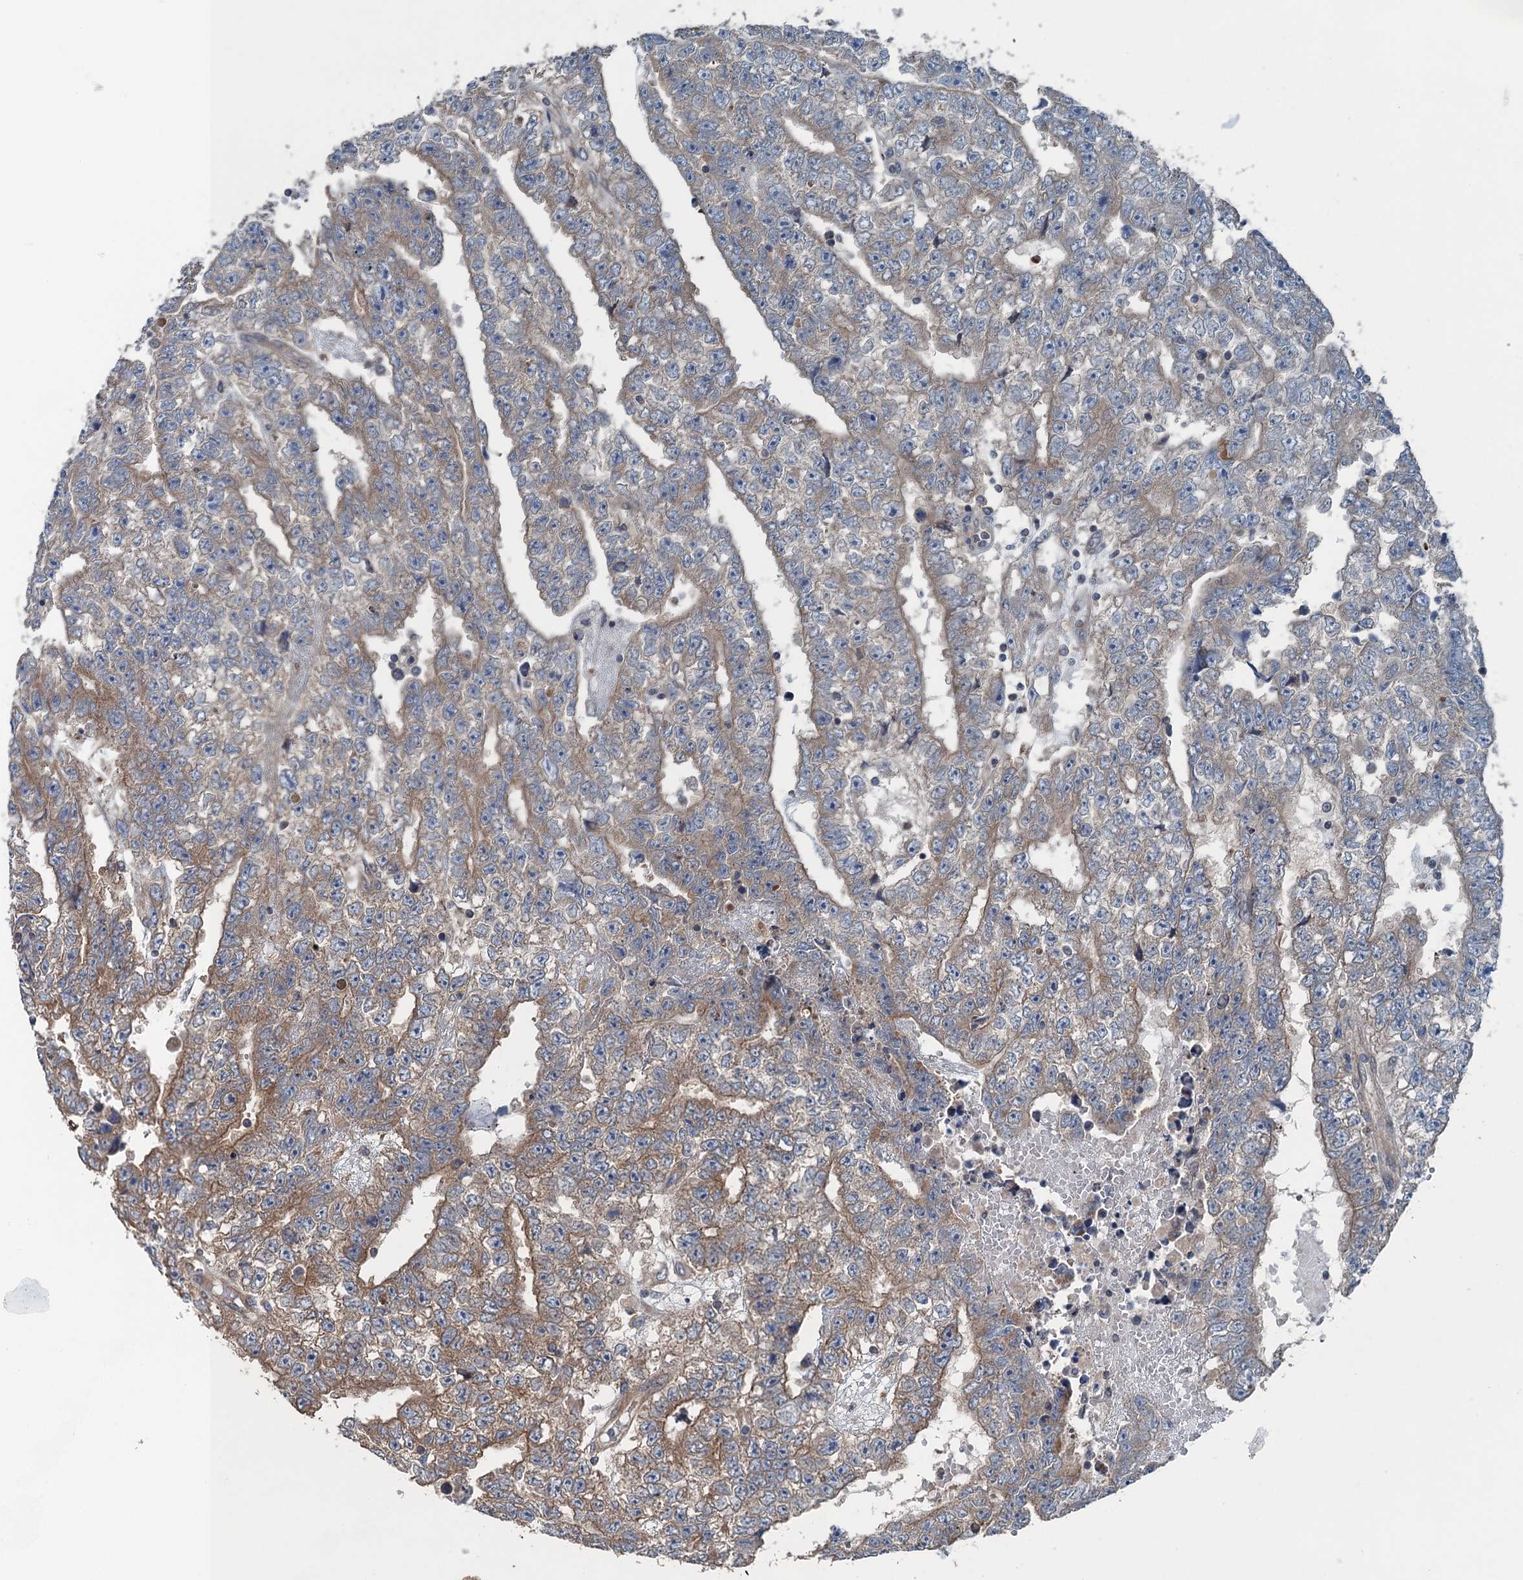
{"staining": {"intensity": "weak", "quantity": "<25%", "location": "cytoplasmic/membranous"}, "tissue": "testis cancer", "cell_type": "Tumor cells", "image_type": "cancer", "snomed": [{"axis": "morphology", "description": "Carcinoma, Embryonal, NOS"}, {"axis": "topography", "description": "Testis"}], "caption": "This is a image of IHC staining of testis cancer, which shows no expression in tumor cells.", "gene": "TRAPPC8", "patient": {"sex": "male", "age": 25}}